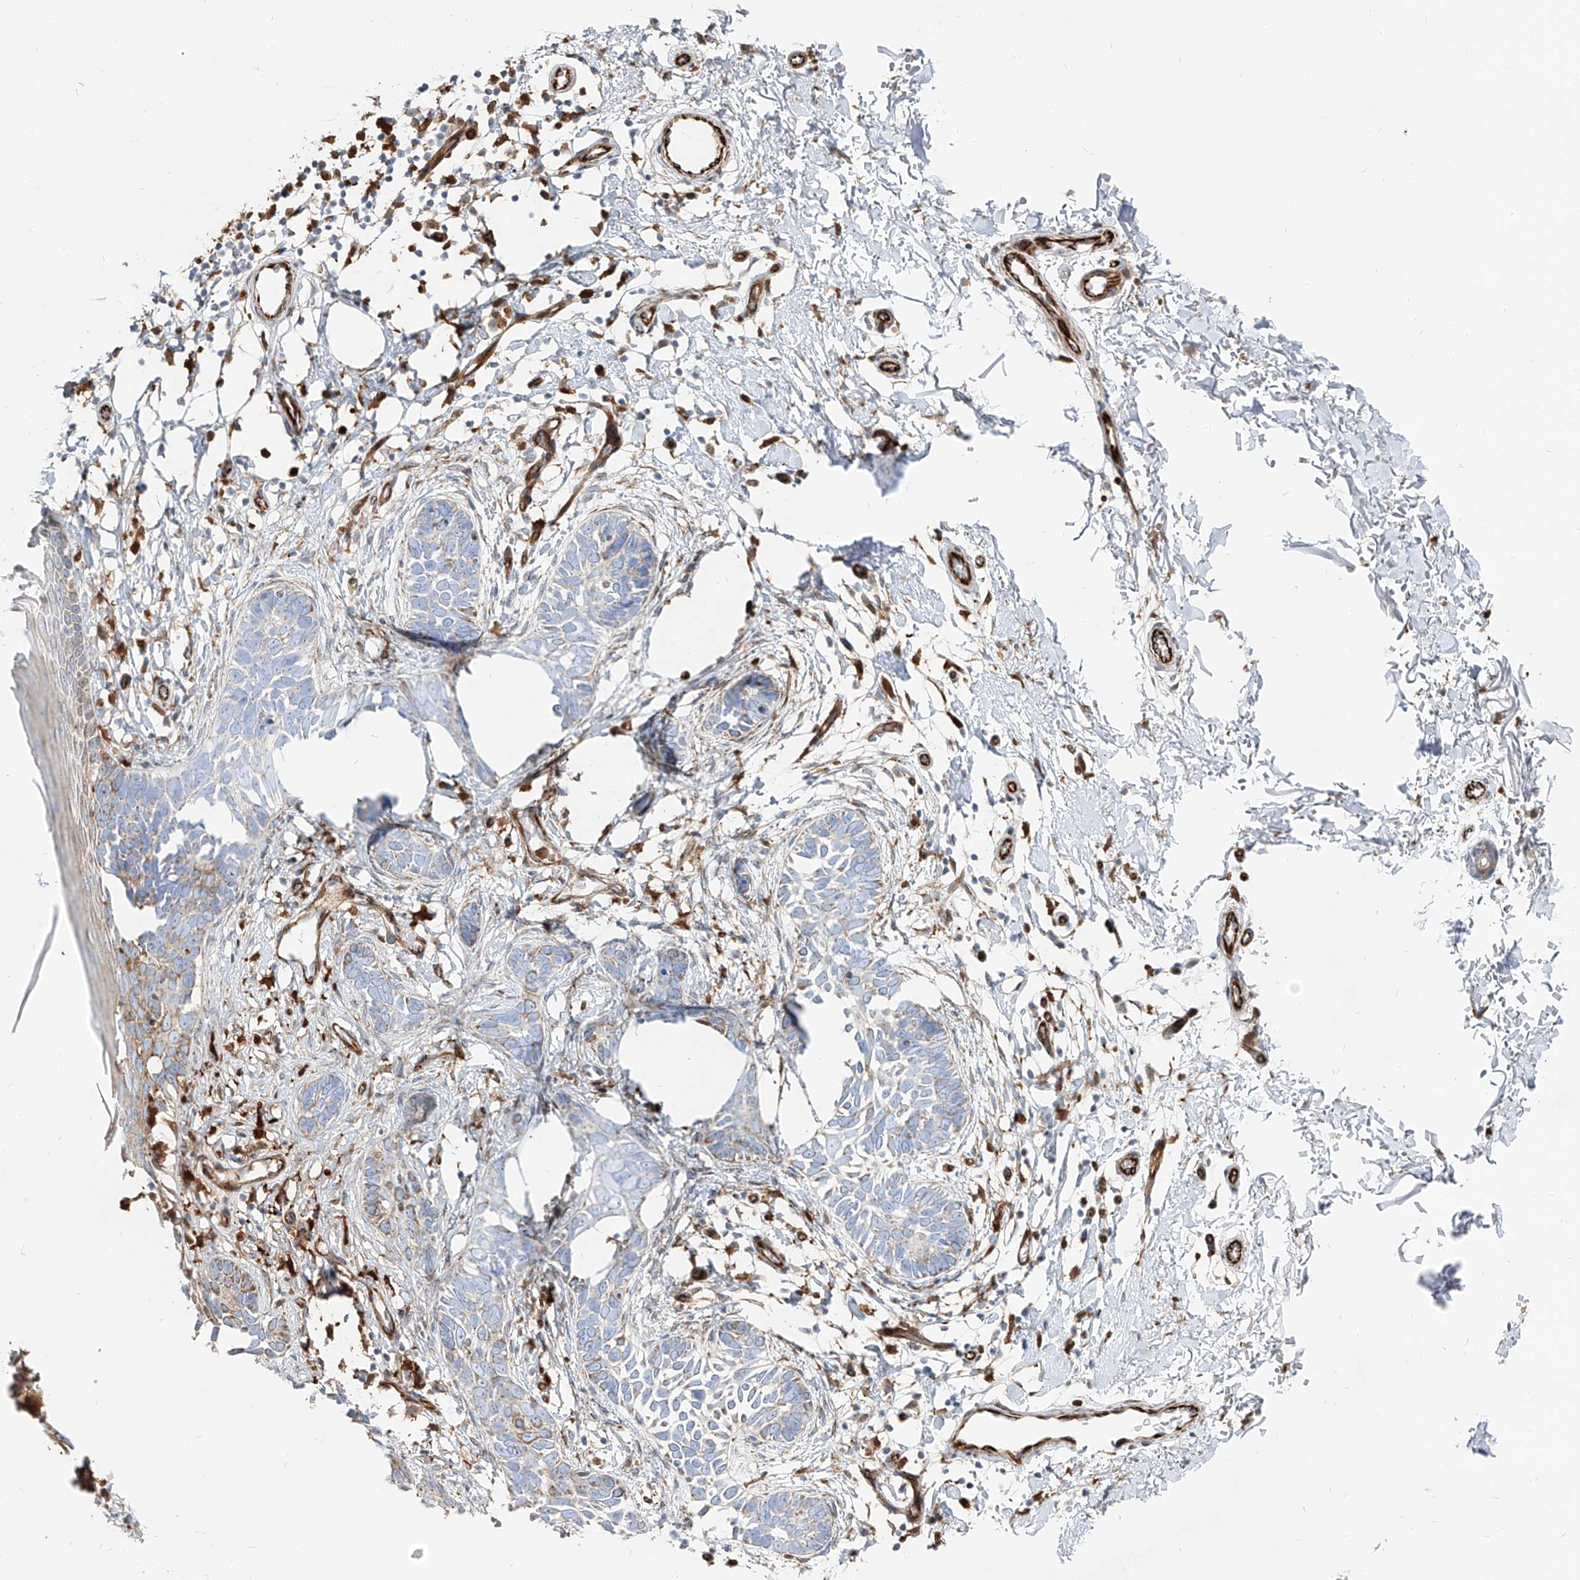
{"staining": {"intensity": "weak", "quantity": "<25%", "location": "cytoplasmic/membranous"}, "tissue": "skin cancer", "cell_type": "Tumor cells", "image_type": "cancer", "snomed": [{"axis": "morphology", "description": "Normal tissue, NOS"}, {"axis": "morphology", "description": "Basal cell carcinoma"}, {"axis": "topography", "description": "Skin"}], "caption": "Immunohistochemistry of skin cancer (basal cell carcinoma) exhibits no expression in tumor cells.", "gene": "KYNU", "patient": {"sex": "male", "age": 77}}